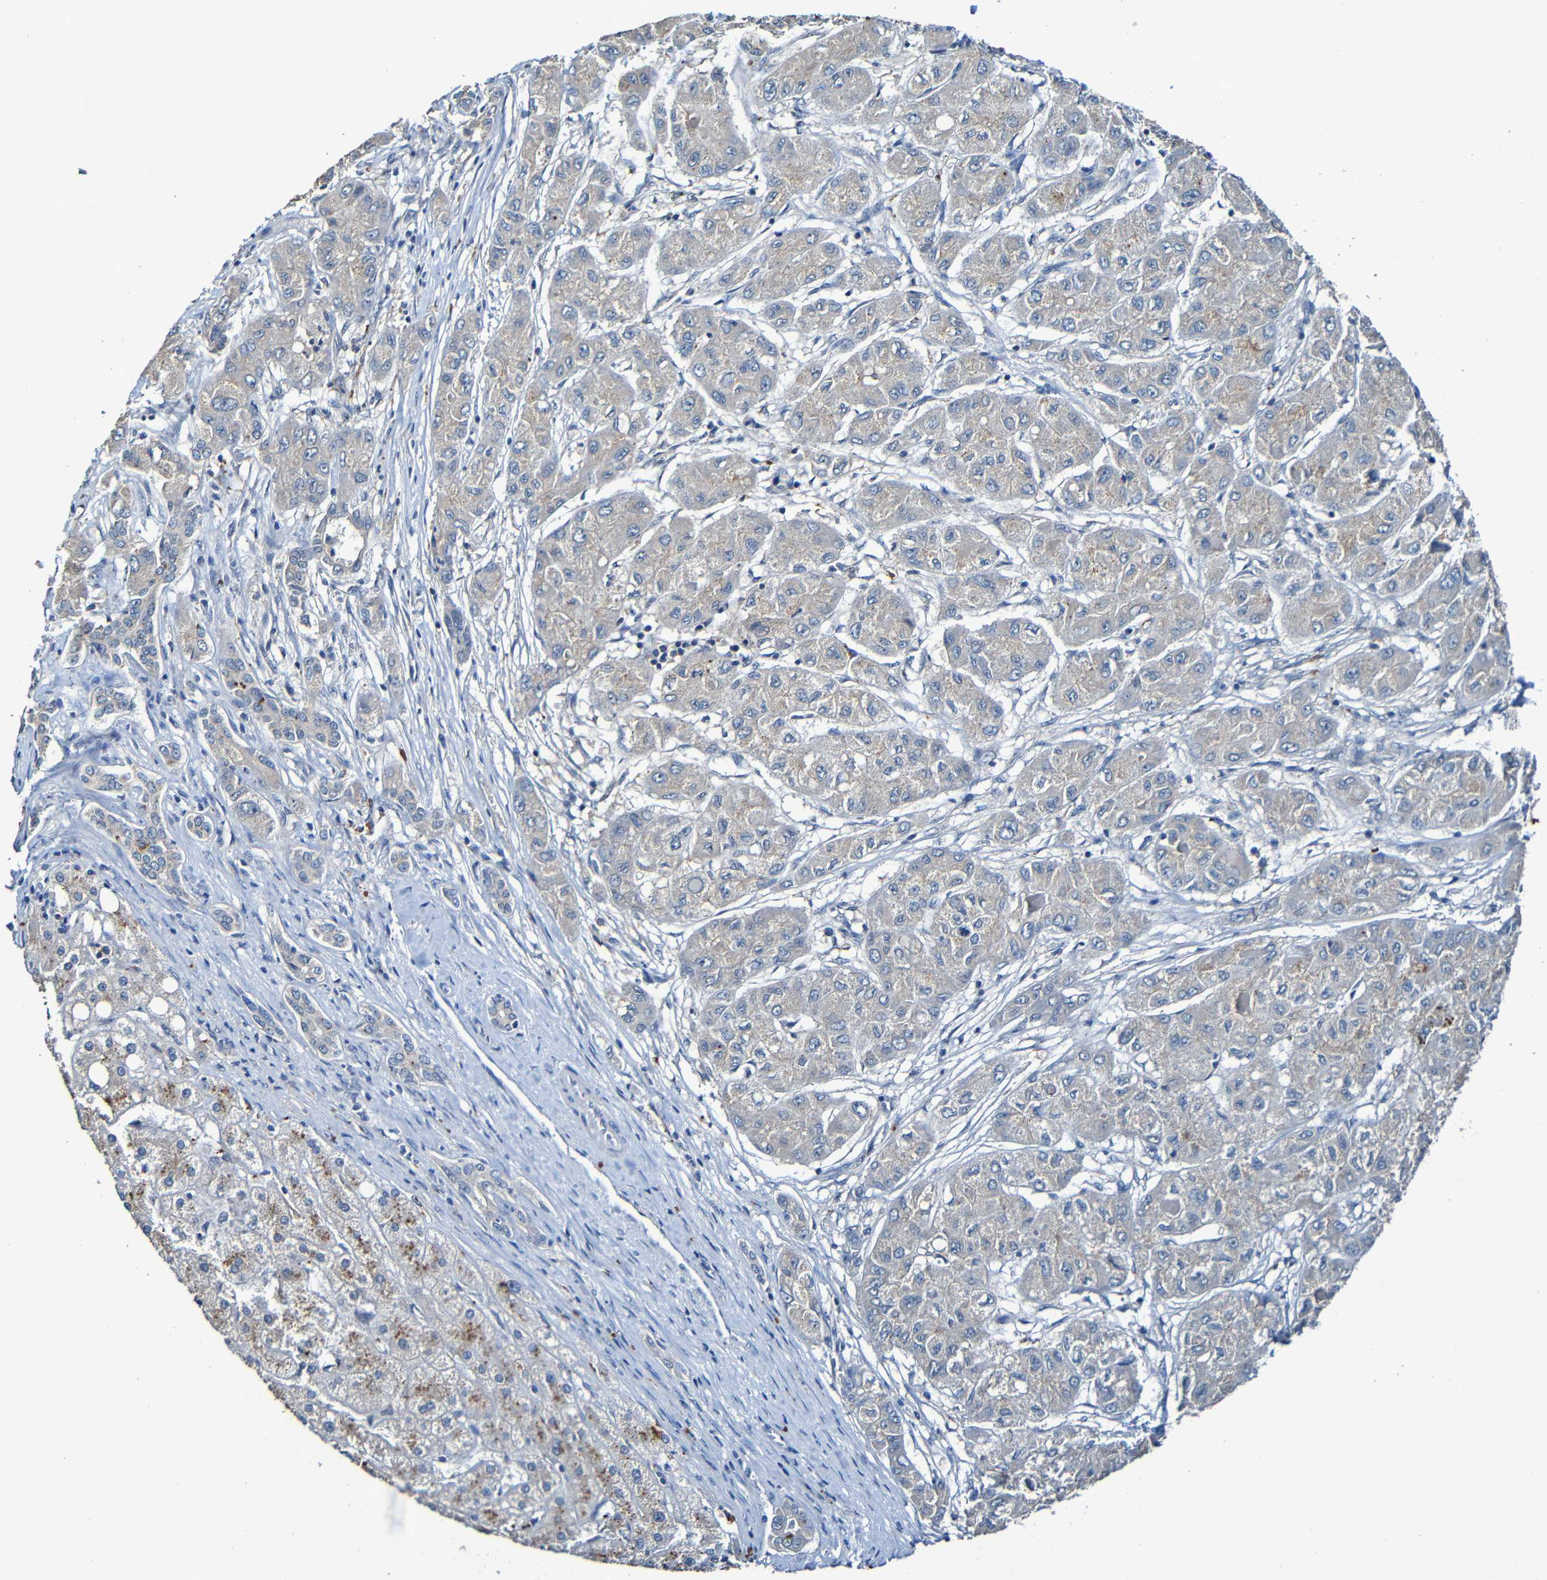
{"staining": {"intensity": "weak", "quantity": "<25%", "location": "cytoplasmic/membranous"}, "tissue": "liver cancer", "cell_type": "Tumor cells", "image_type": "cancer", "snomed": [{"axis": "morphology", "description": "Carcinoma, Hepatocellular, NOS"}, {"axis": "topography", "description": "Liver"}], "caption": "The IHC histopathology image has no significant positivity in tumor cells of liver cancer tissue.", "gene": "LRRC70", "patient": {"sex": "male", "age": 80}}